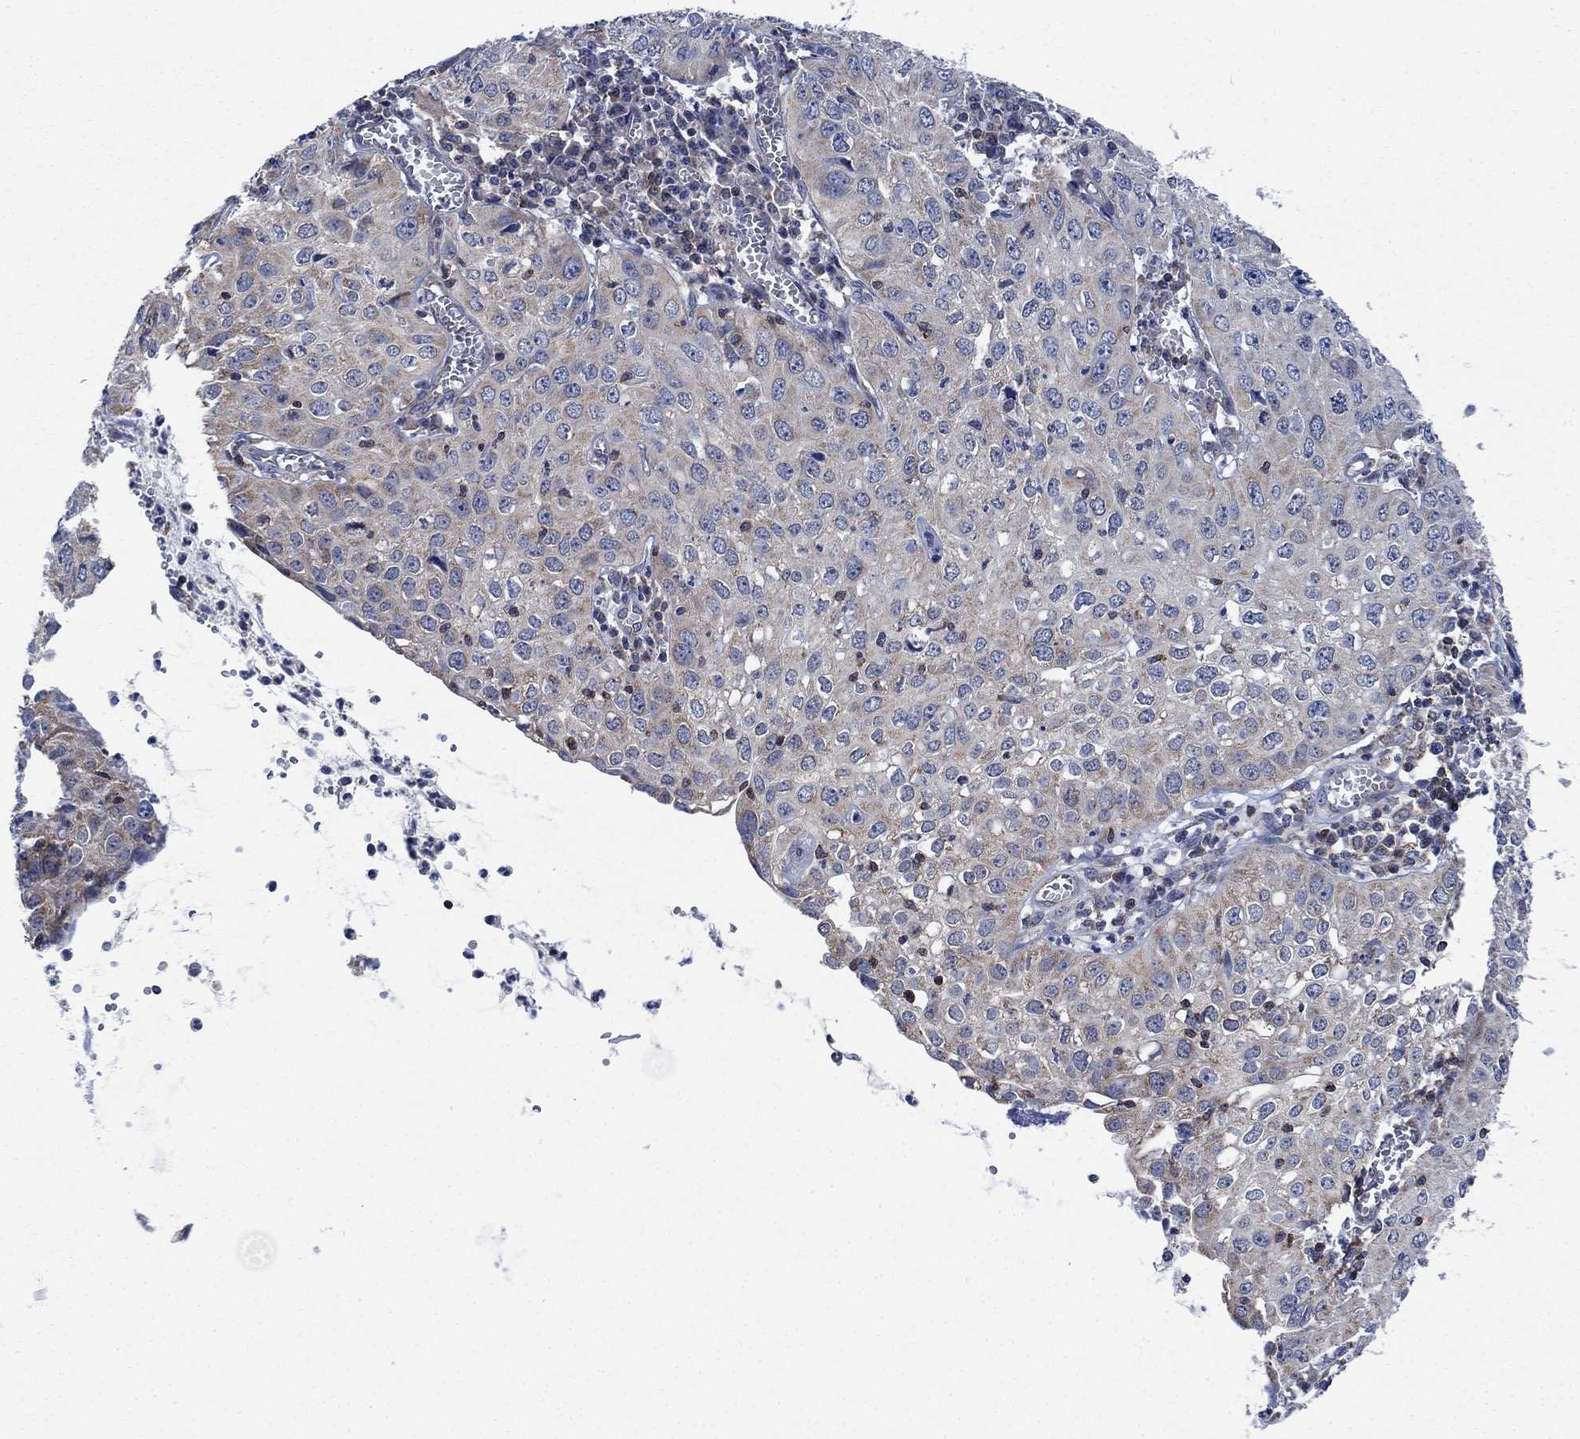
{"staining": {"intensity": "weak", "quantity": "25%-75%", "location": "cytoplasmic/membranous"}, "tissue": "cervical cancer", "cell_type": "Tumor cells", "image_type": "cancer", "snomed": [{"axis": "morphology", "description": "Squamous cell carcinoma, NOS"}, {"axis": "topography", "description": "Cervix"}], "caption": "Immunohistochemical staining of cervical squamous cell carcinoma shows low levels of weak cytoplasmic/membranous expression in approximately 25%-75% of tumor cells.", "gene": "STXBP6", "patient": {"sex": "female", "age": 24}}